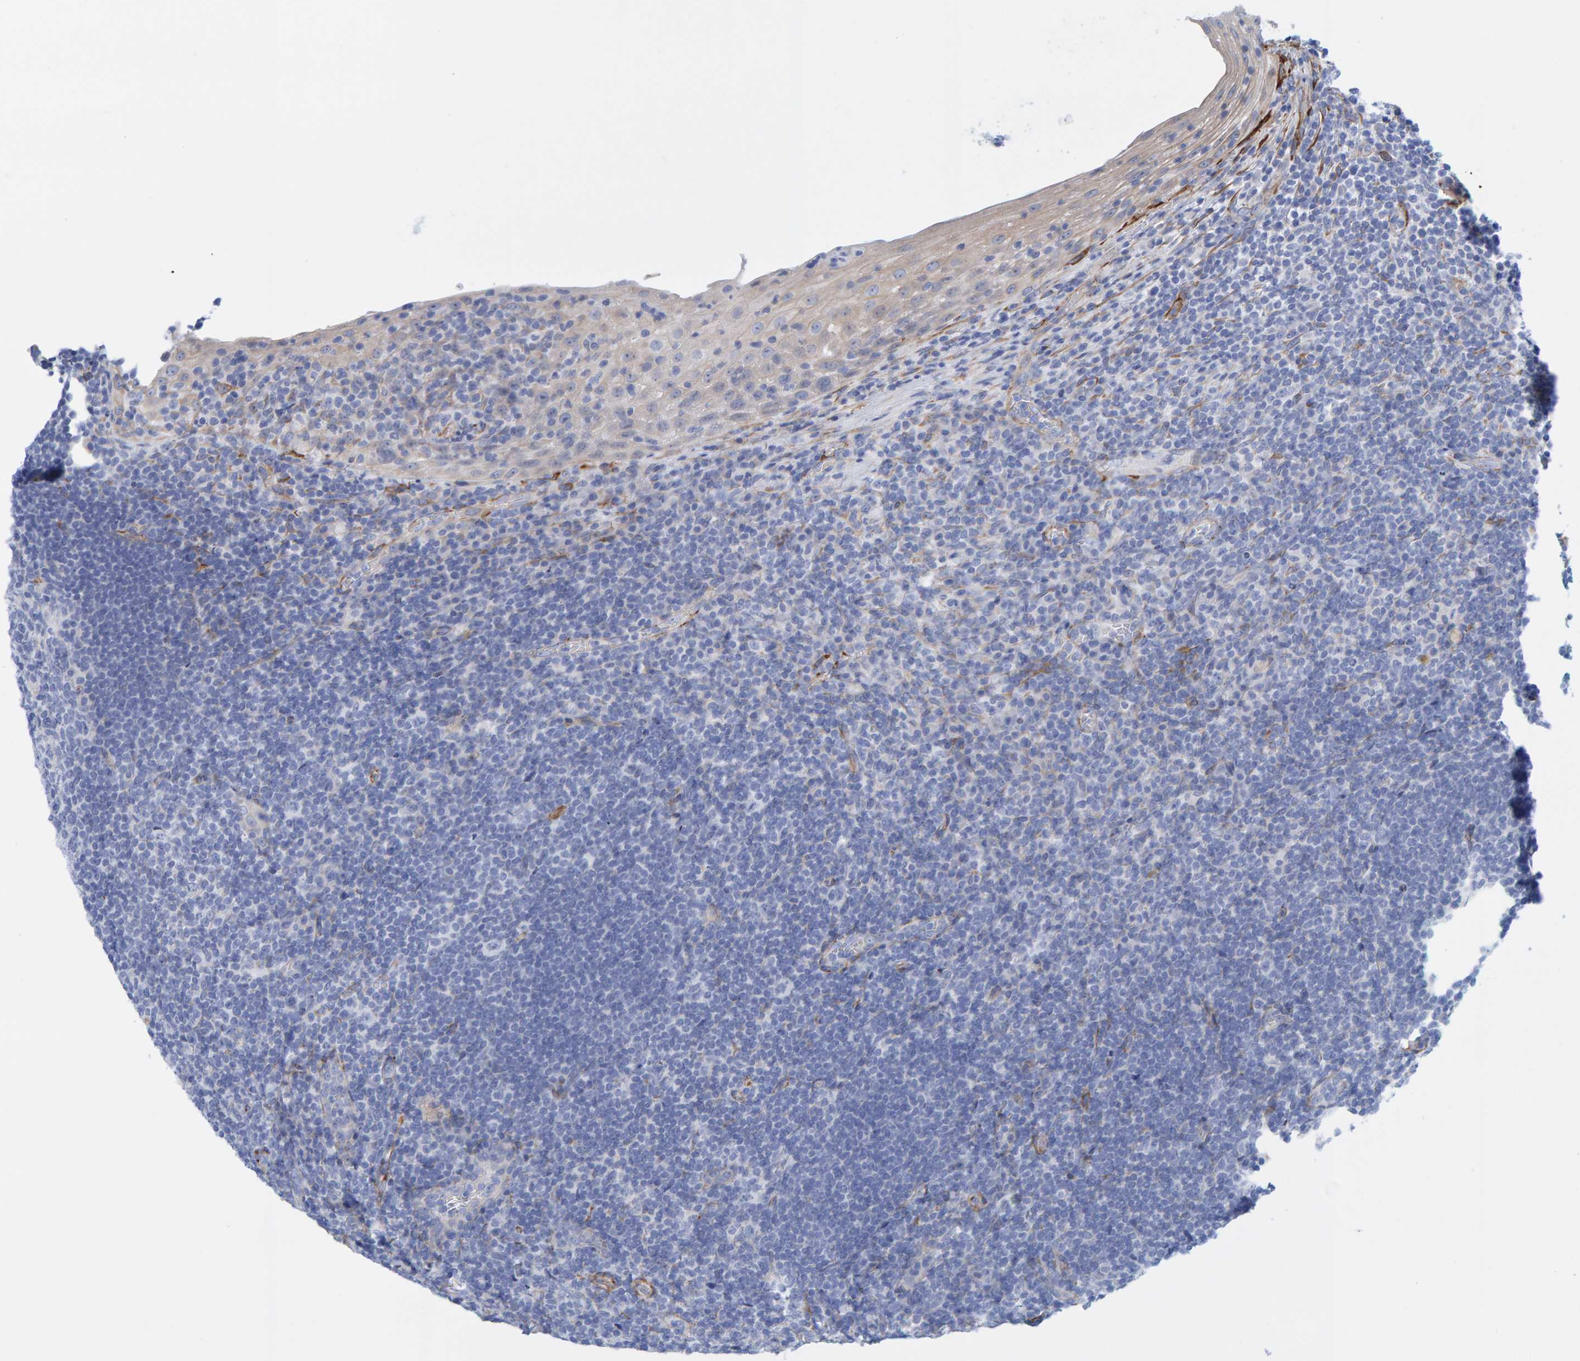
{"staining": {"intensity": "negative", "quantity": "none", "location": "none"}, "tissue": "tonsil", "cell_type": "Germinal center cells", "image_type": "normal", "snomed": [{"axis": "morphology", "description": "Normal tissue, NOS"}, {"axis": "topography", "description": "Tonsil"}], "caption": "There is no significant positivity in germinal center cells of tonsil. Brightfield microscopy of immunohistochemistry stained with DAB (3,3'-diaminobenzidine) (brown) and hematoxylin (blue), captured at high magnification.", "gene": "MAP1B", "patient": {"sex": "male", "age": 37}}